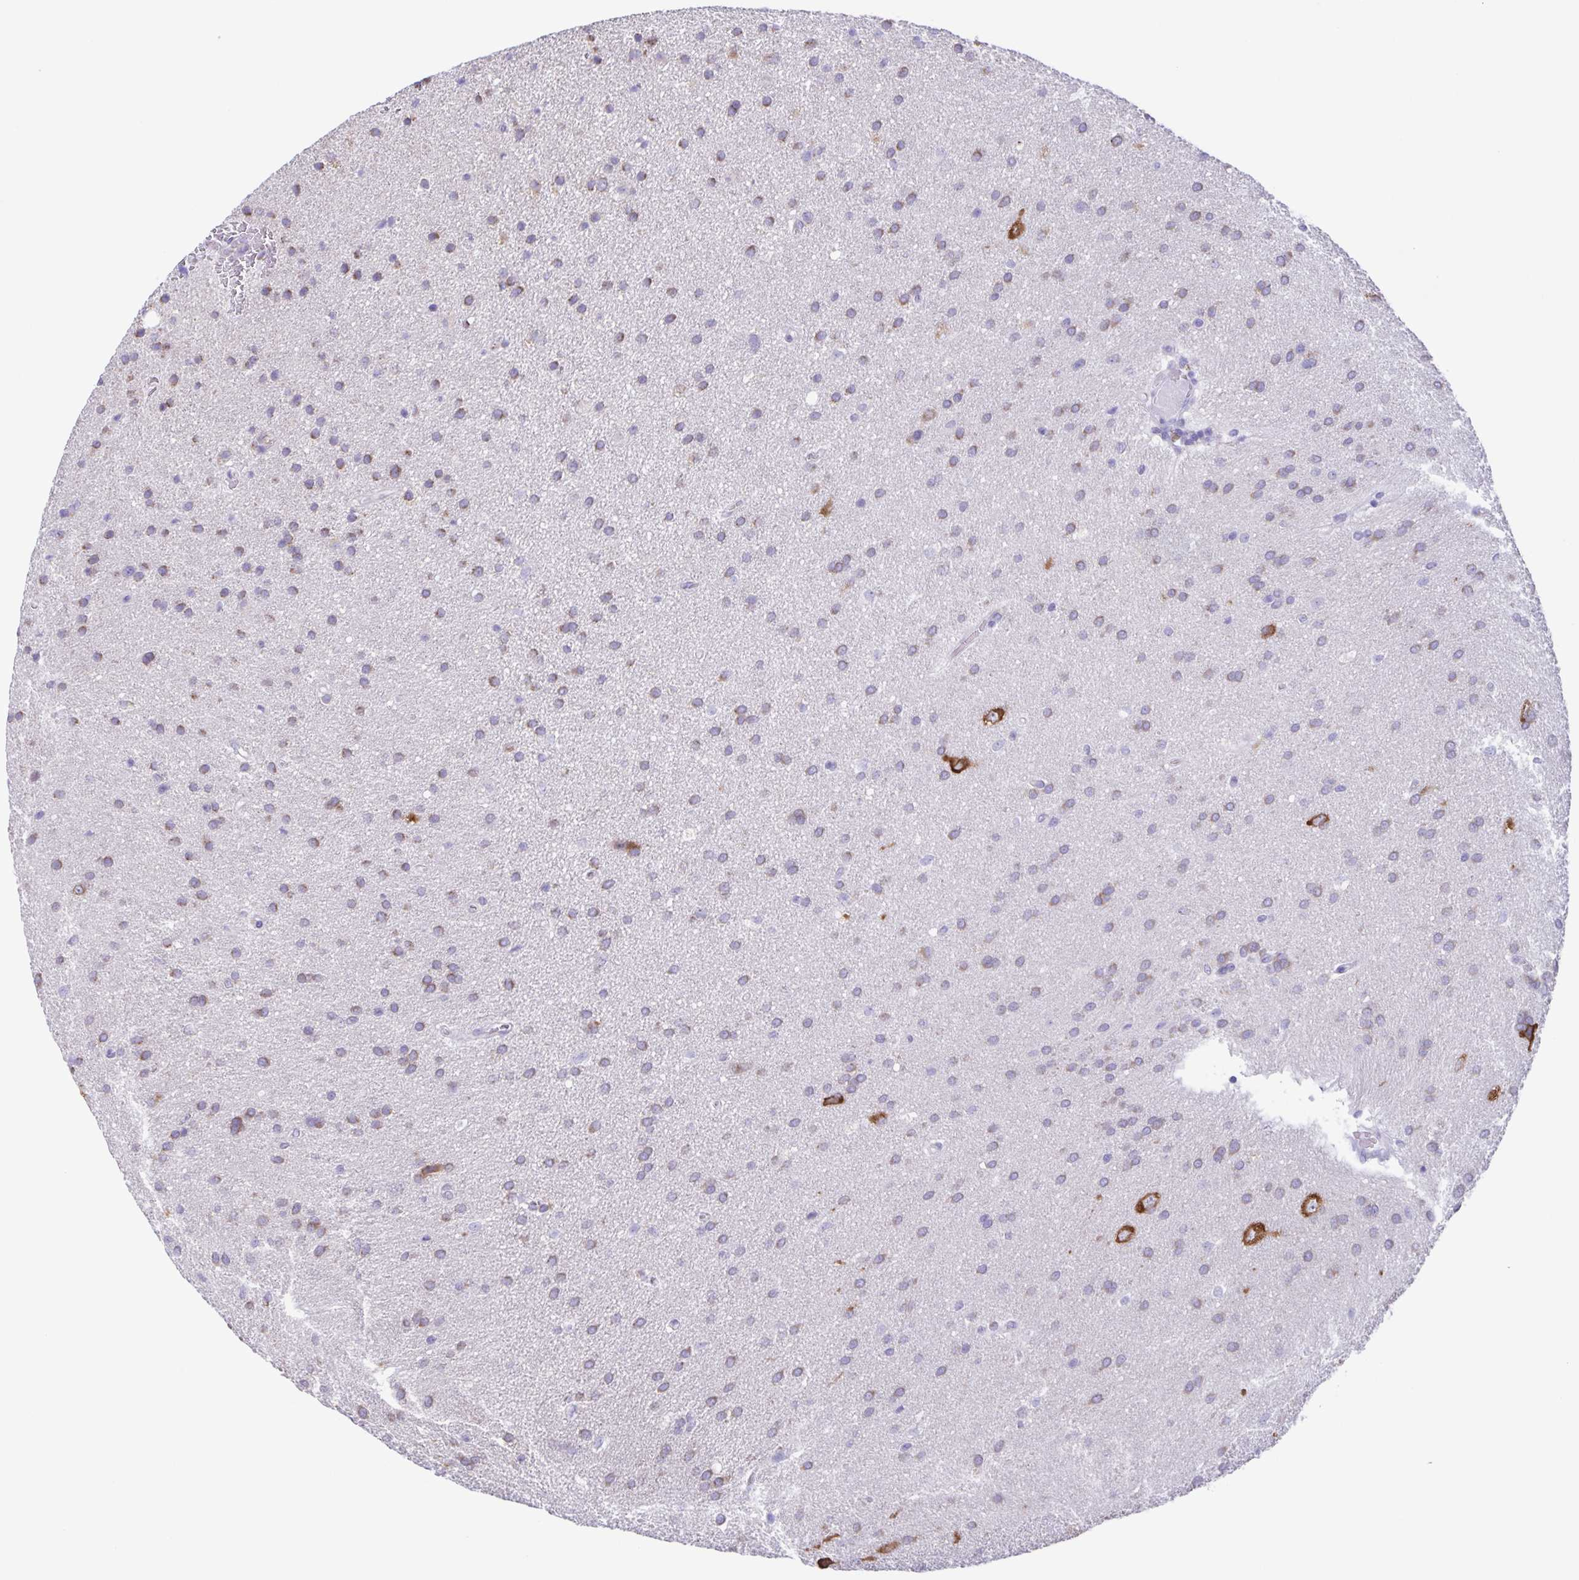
{"staining": {"intensity": "negative", "quantity": "none", "location": "none"}, "tissue": "glioma", "cell_type": "Tumor cells", "image_type": "cancer", "snomed": [{"axis": "morphology", "description": "Glioma, malignant, Low grade"}, {"axis": "topography", "description": "Brain"}], "caption": "The IHC photomicrograph has no significant staining in tumor cells of glioma tissue. Brightfield microscopy of IHC stained with DAB (brown) and hematoxylin (blue), captured at high magnification.", "gene": "CAPSL", "patient": {"sex": "female", "age": 54}}